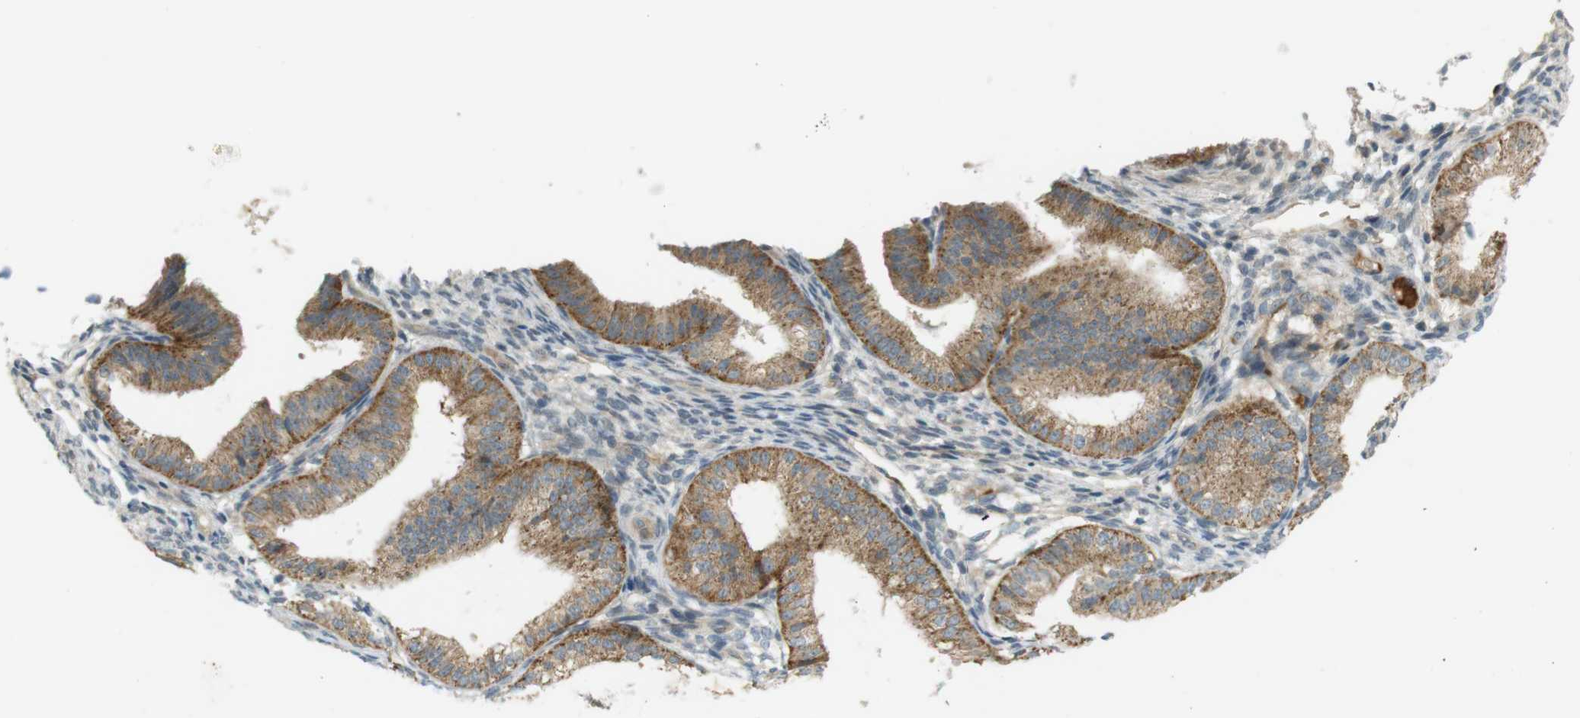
{"staining": {"intensity": "negative", "quantity": "none", "location": "none"}, "tissue": "endometrium", "cell_type": "Cells in endometrial stroma", "image_type": "normal", "snomed": [{"axis": "morphology", "description": "Normal tissue, NOS"}, {"axis": "topography", "description": "Endometrium"}], "caption": "IHC image of benign endometrium: human endometrium stained with DAB (3,3'-diaminobenzidine) shows no significant protein positivity in cells in endometrial stroma.", "gene": "ZDHHC20", "patient": {"sex": "female", "age": 39}}